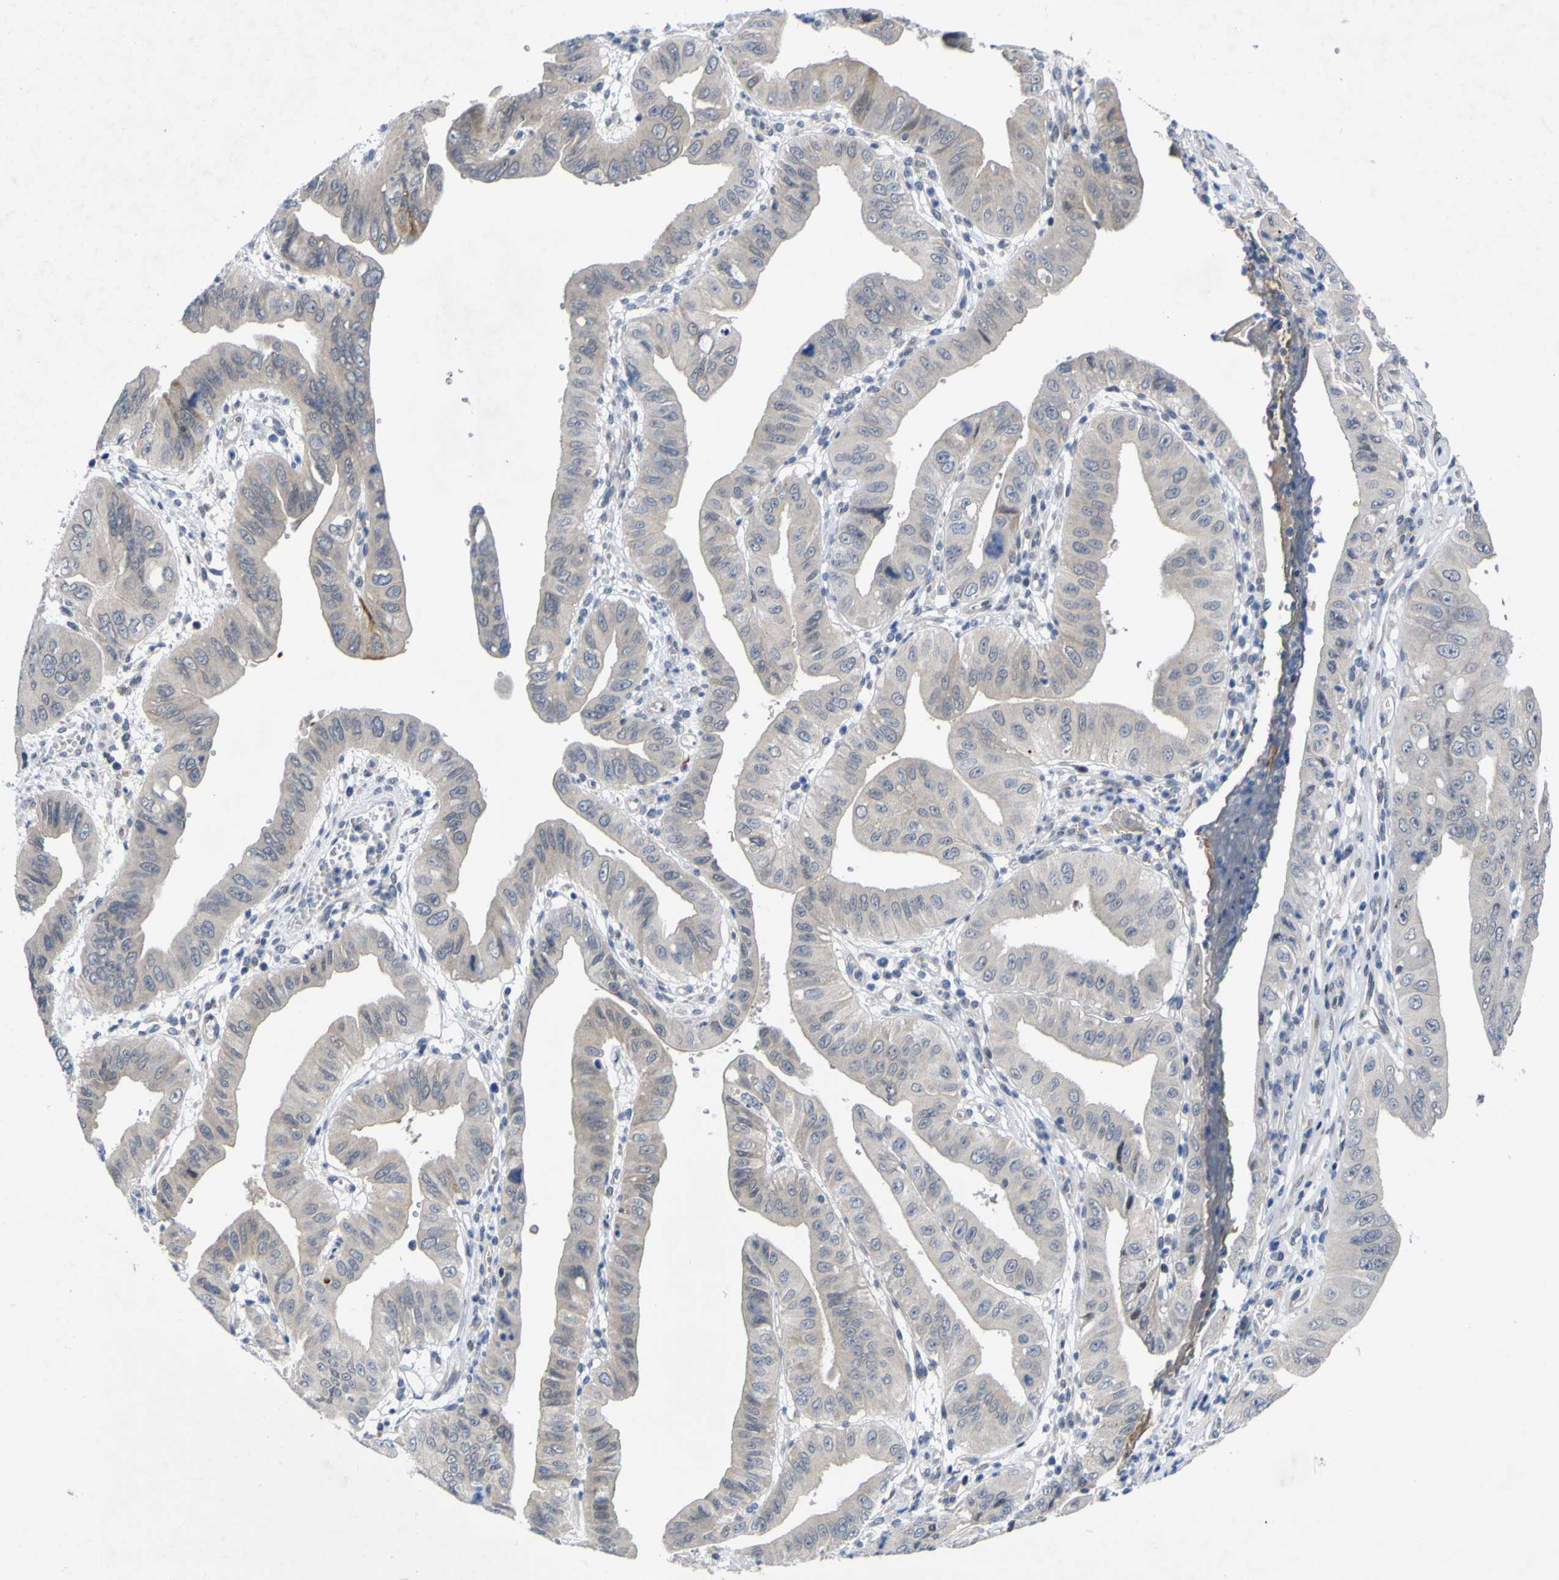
{"staining": {"intensity": "weak", "quantity": "<25%", "location": "cytoplasmic/membranous"}, "tissue": "pancreatic cancer", "cell_type": "Tumor cells", "image_type": "cancer", "snomed": [{"axis": "morphology", "description": "Normal tissue, NOS"}, {"axis": "topography", "description": "Lymph node"}], "caption": "Image shows no protein expression in tumor cells of pancreatic cancer tissue.", "gene": "NAV1", "patient": {"sex": "male", "age": 50}}